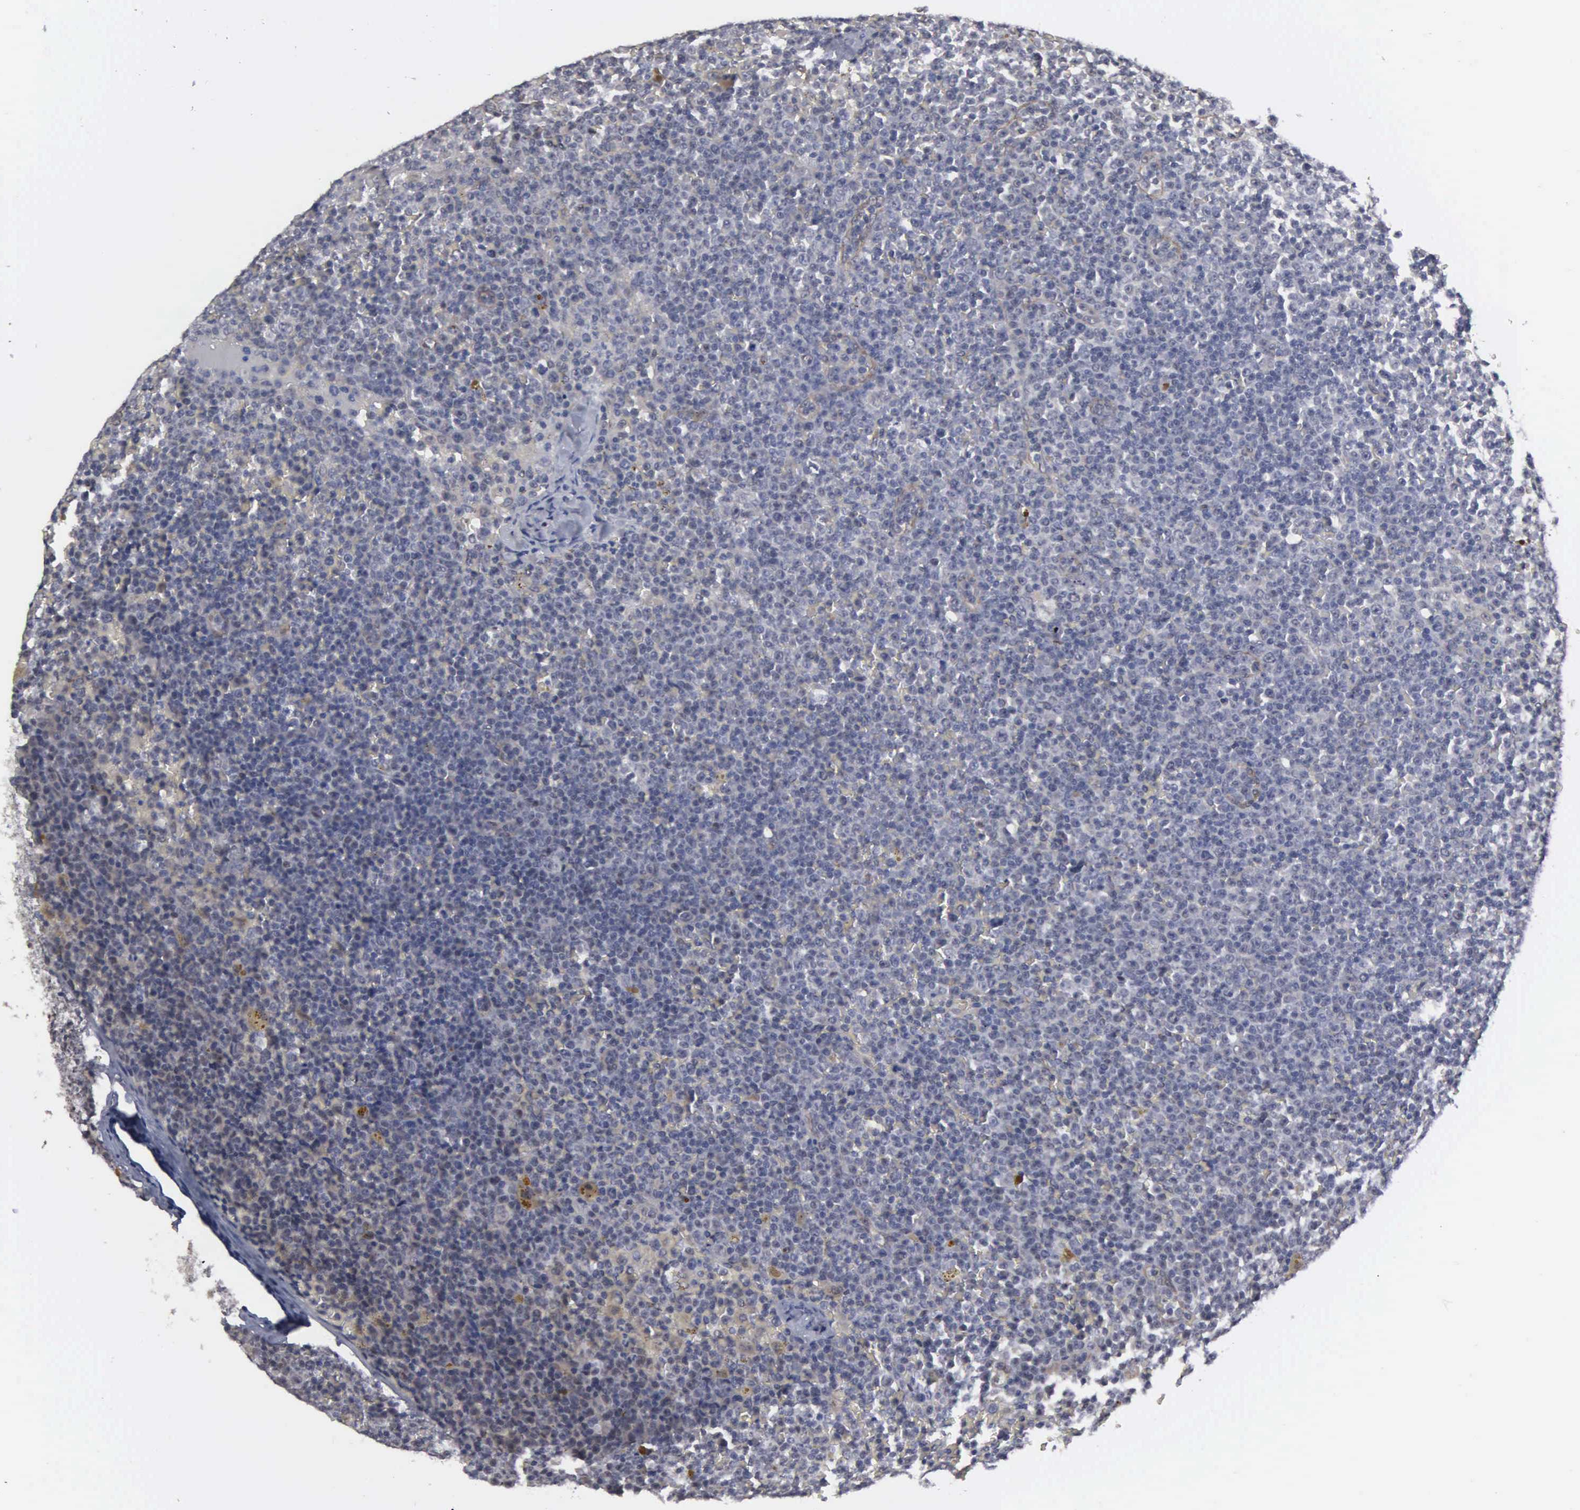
{"staining": {"intensity": "weak", "quantity": "<25%", "location": "cytoplasmic/membranous"}, "tissue": "lymphoma", "cell_type": "Tumor cells", "image_type": "cancer", "snomed": [{"axis": "morphology", "description": "Malignant lymphoma, non-Hodgkin's type, Low grade"}, {"axis": "topography", "description": "Lymph node"}], "caption": "Human lymphoma stained for a protein using immunohistochemistry displays no positivity in tumor cells.", "gene": "ZBTB33", "patient": {"sex": "male", "age": 50}}